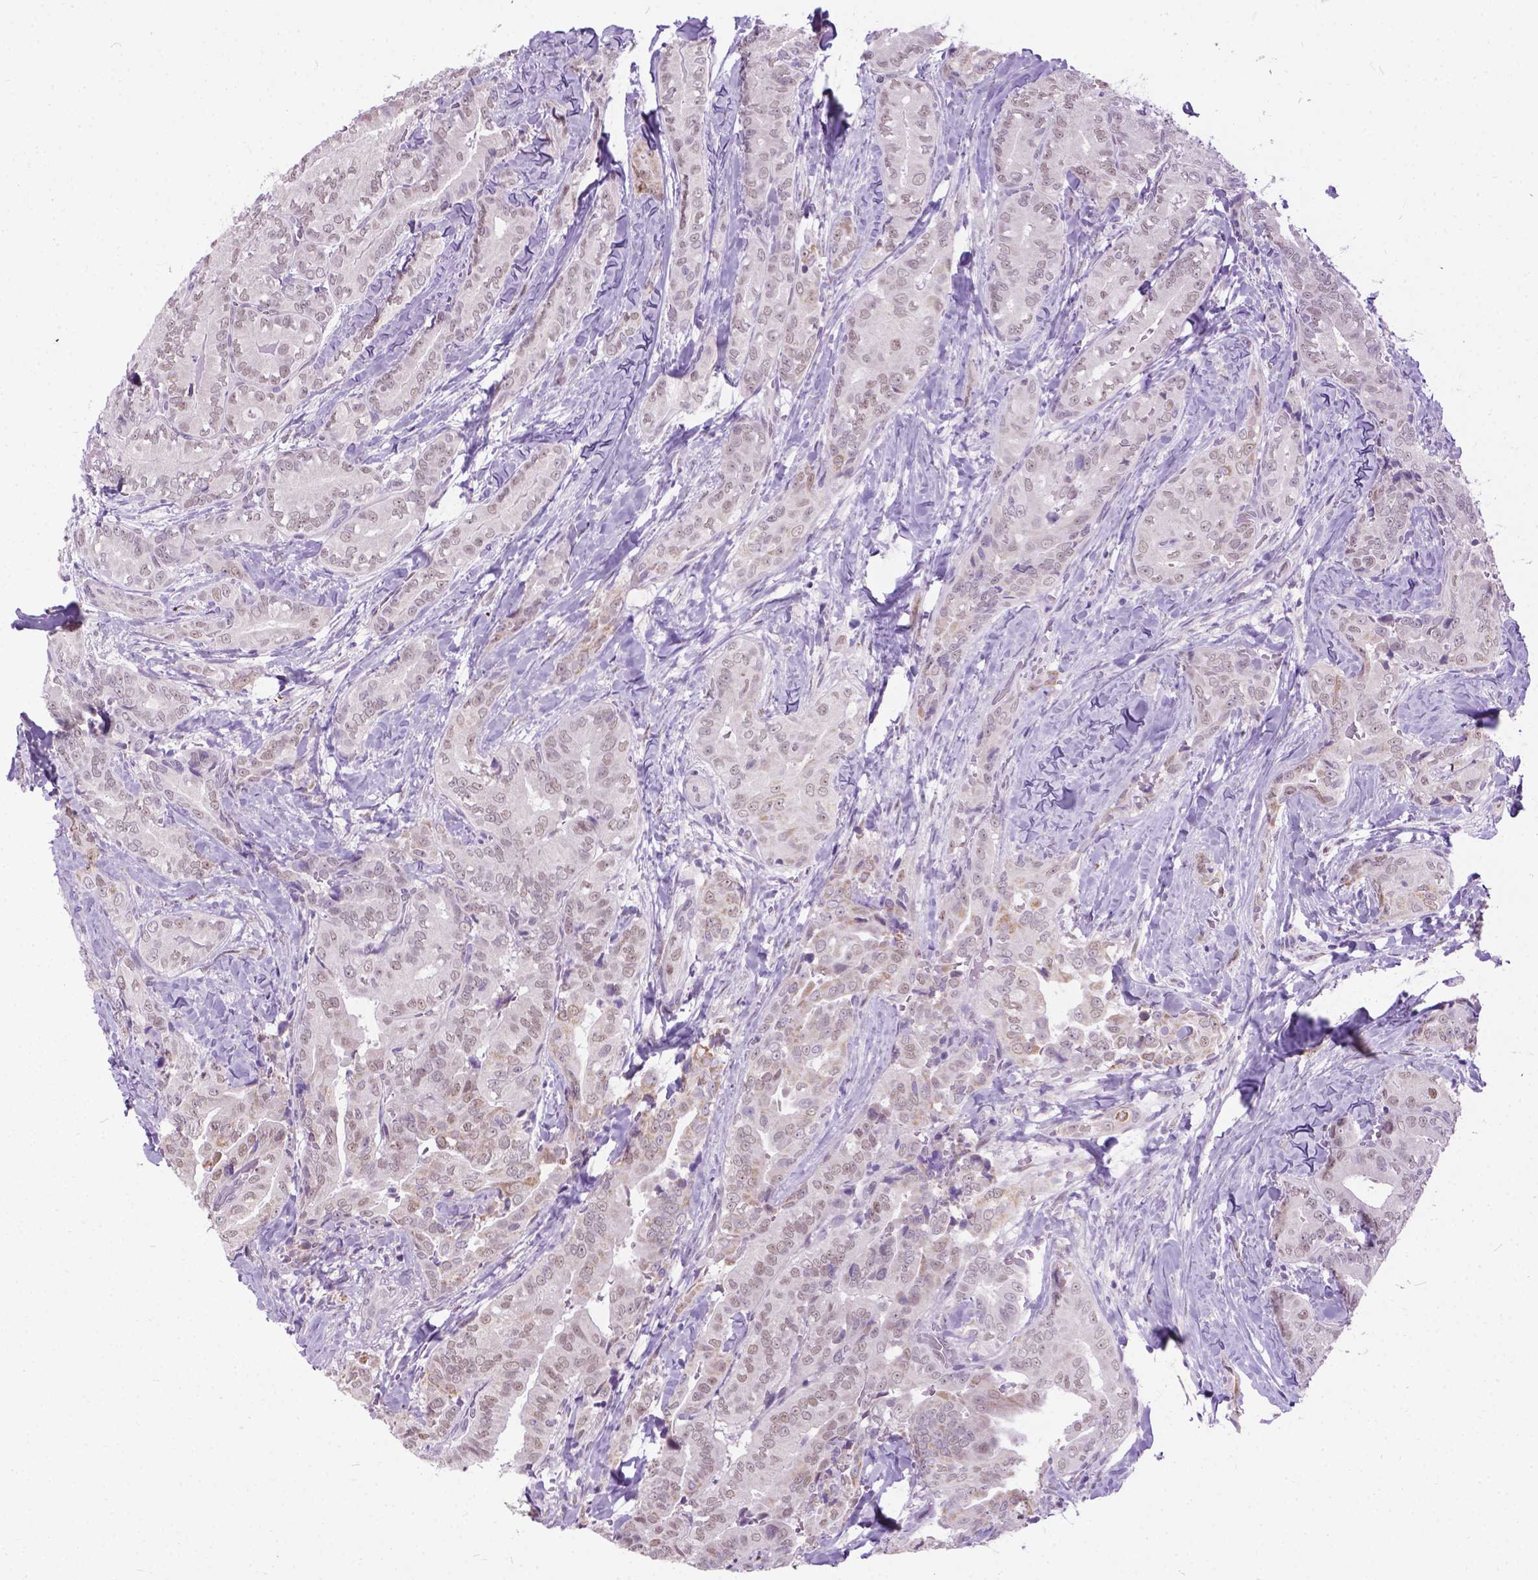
{"staining": {"intensity": "negative", "quantity": "none", "location": "none"}, "tissue": "thyroid cancer", "cell_type": "Tumor cells", "image_type": "cancer", "snomed": [{"axis": "morphology", "description": "Papillary adenocarcinoma, NOS"}, {"axis": "topography", "description": "Thyroid gland"}], "caption": "This is an IHC image of human thyroid cancer (papillary adenocarcinoma). There is no expression in tumor cells.", "gene": "APCDD1L", "patient": {"sex": "male", "age": 61}}